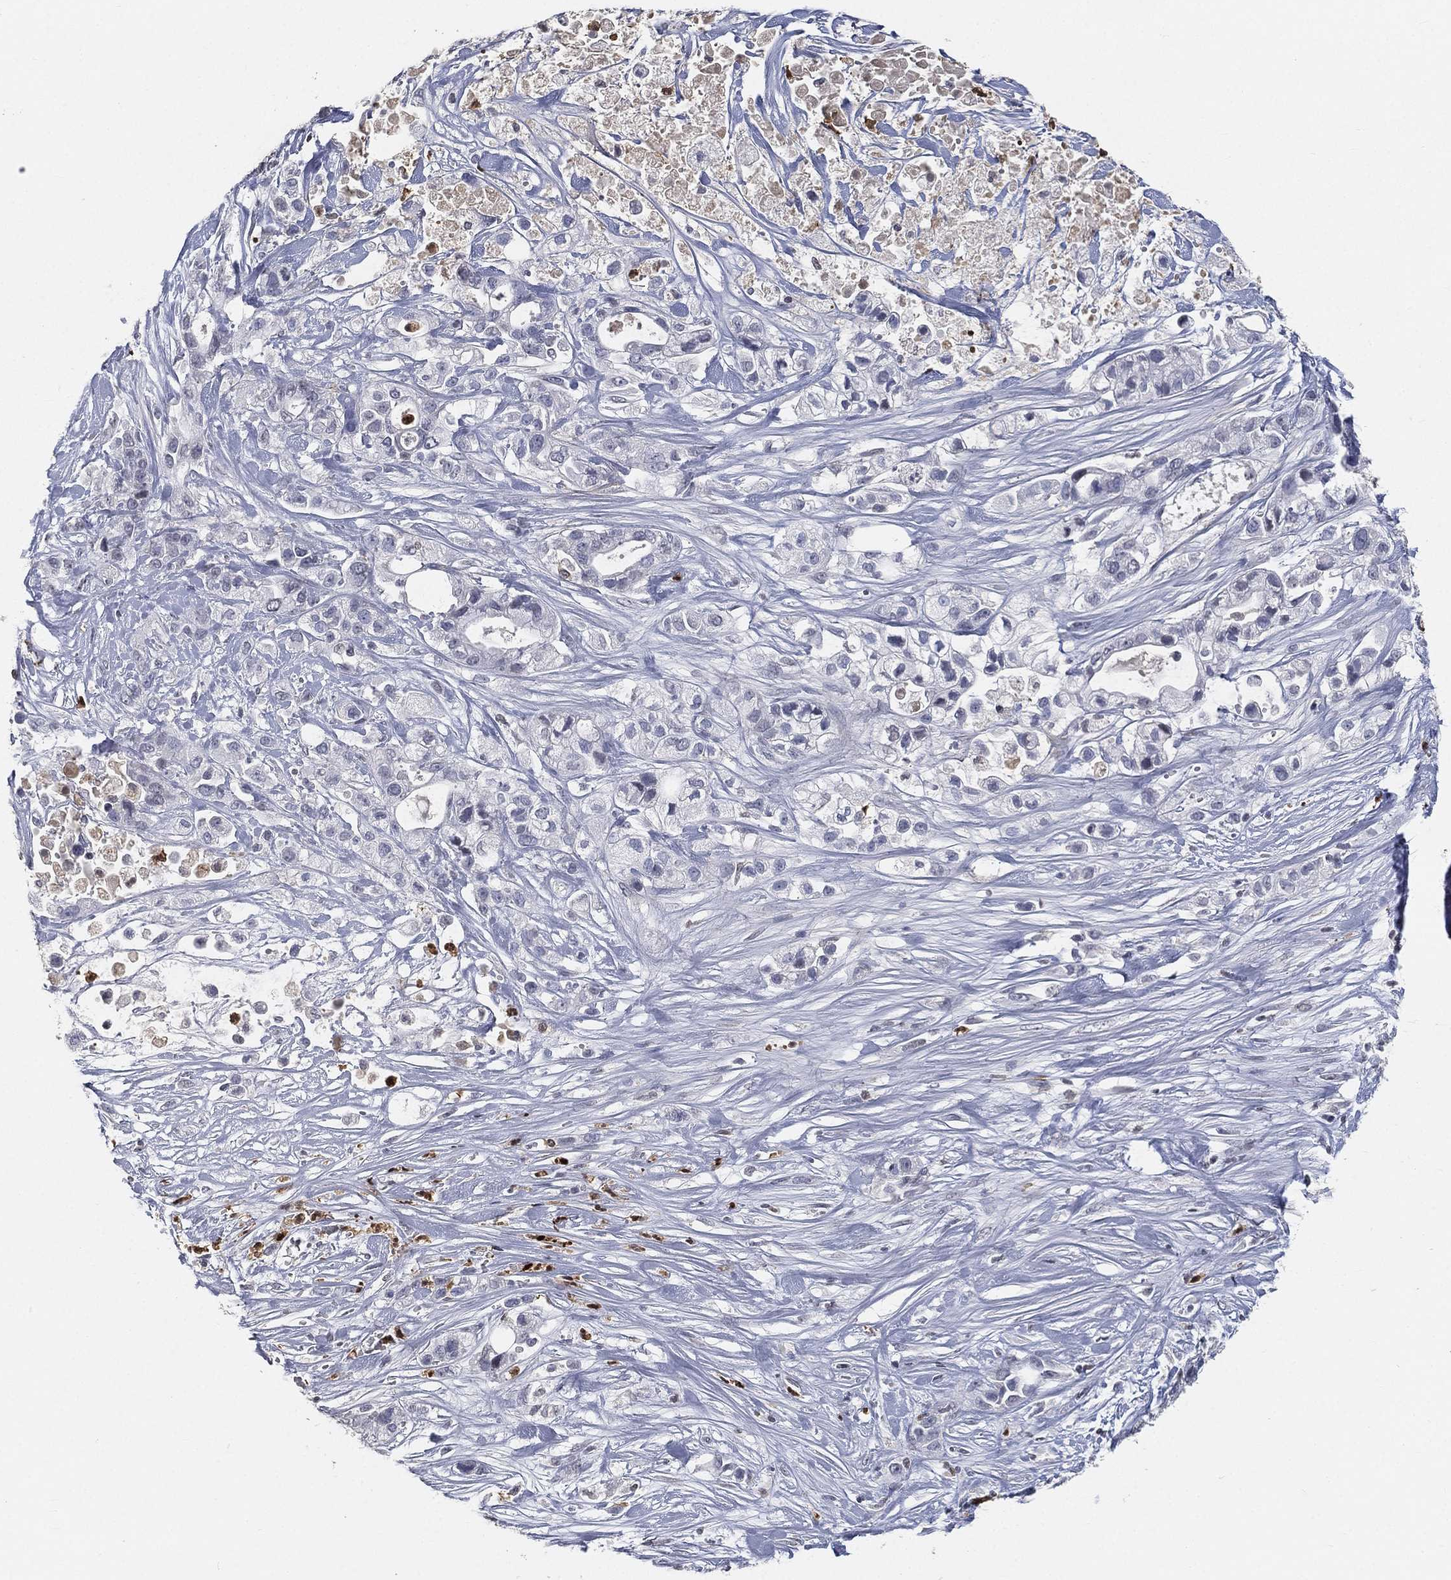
{"staining": {"intensity": "negative", "quantity": "none", "location": "none"}, "tissue": "pancreatic cancer", "cell_type": "Tumor cells", "image_type": "cancer", "snomed": [{"axis": "morphology", "description": "Adenocarcinoma, NOS"}, {"axis": "topography", "description": "Pancreas"}], "caption": "Tumor cells are negative for protein expression in human pancreatic cancer (adenocarcinoma). The staining is performed using DAB (3,3'-diaminobenzidine) brown chromogen with nuclei counter-stained in using hematoxylin.", "gene": "ARG1", "patient": {"sex": "male", "age": 44}}